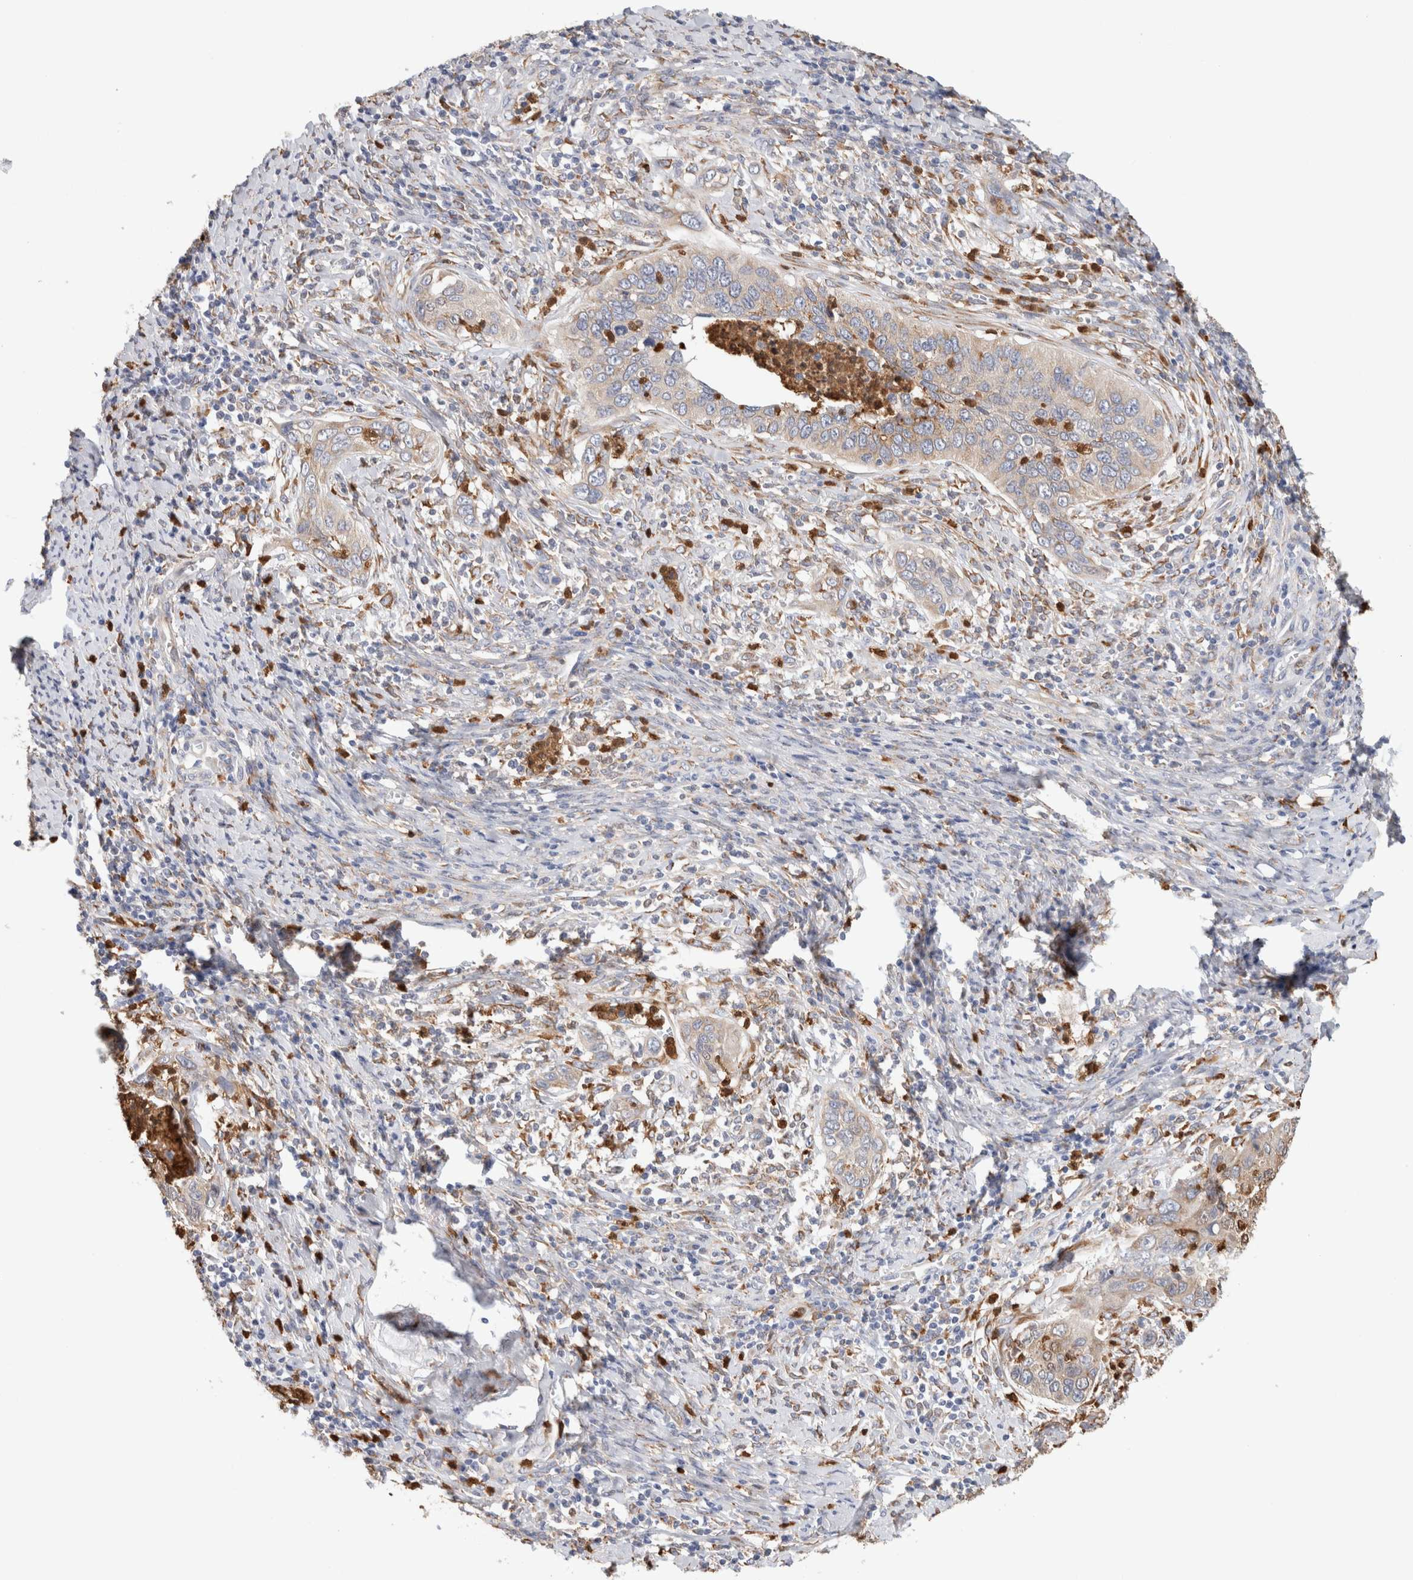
{"staining": {"intensity": "weak", "quantity": "25%-75%", "location": "cytoplasmic/membranous"}, "tissue": "cervical cancer", "cell_type": "Tumor cells", "image_type": "cancer", "snomed": [{"axis": "morphology", "description": "Squamous cell carcinoma, NOS"}, {"axis": "topography", "description": "Cervix"}], "caption": "This is a photomicrograph of immunohistochemistry staining of cervical squamous cell carcinoma, which shows weak positivity in the cytoplasmic/membranous of tumor cells.", "gene": "P4HA1", "patient": {"sex": "female", "age": 53}}